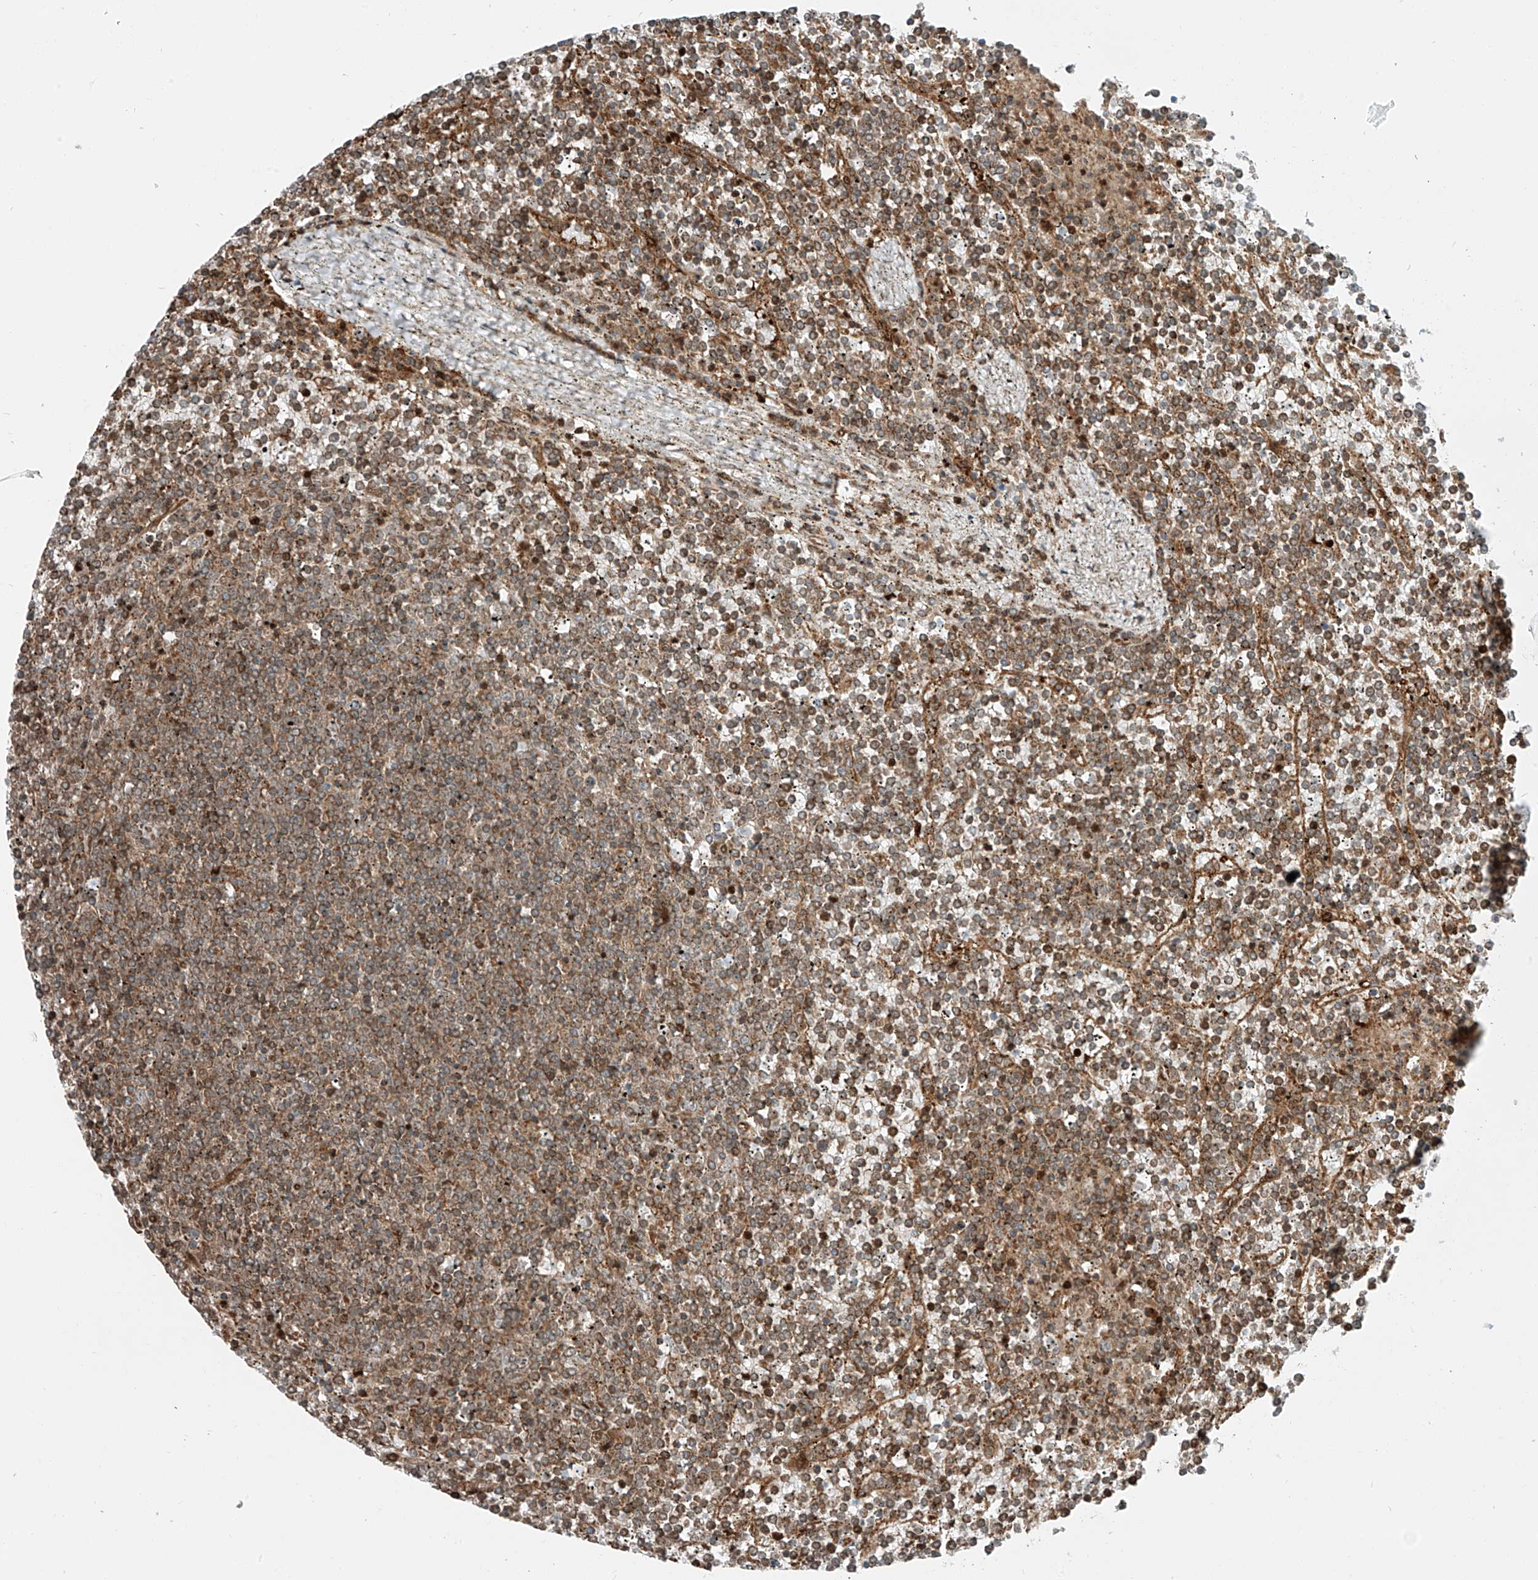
{"staining": {"intensity": "moderate", "quantity": ">75%", "location": "cytoplasmic/membranous"}, "tissue": "lymphoma", "cell_type": "Tumor cells", "image_type": "cancer", "snomed": [{"axis": "morphology", "description": "Malignant lymphoma, non-Hodgkin's type, Low grade"}, {"axis": "topography", "description": "Spleen"}], "caption": "Brown immunohistochemical staining in human malignant lymphoma, non-Hodgkin's type (low-grade) shows moderate cytoplasmic/membranous positivity in approximately >75% of tumor cells.", "gene": "USP48", "patient": {"sex": "female", "age": 19}}